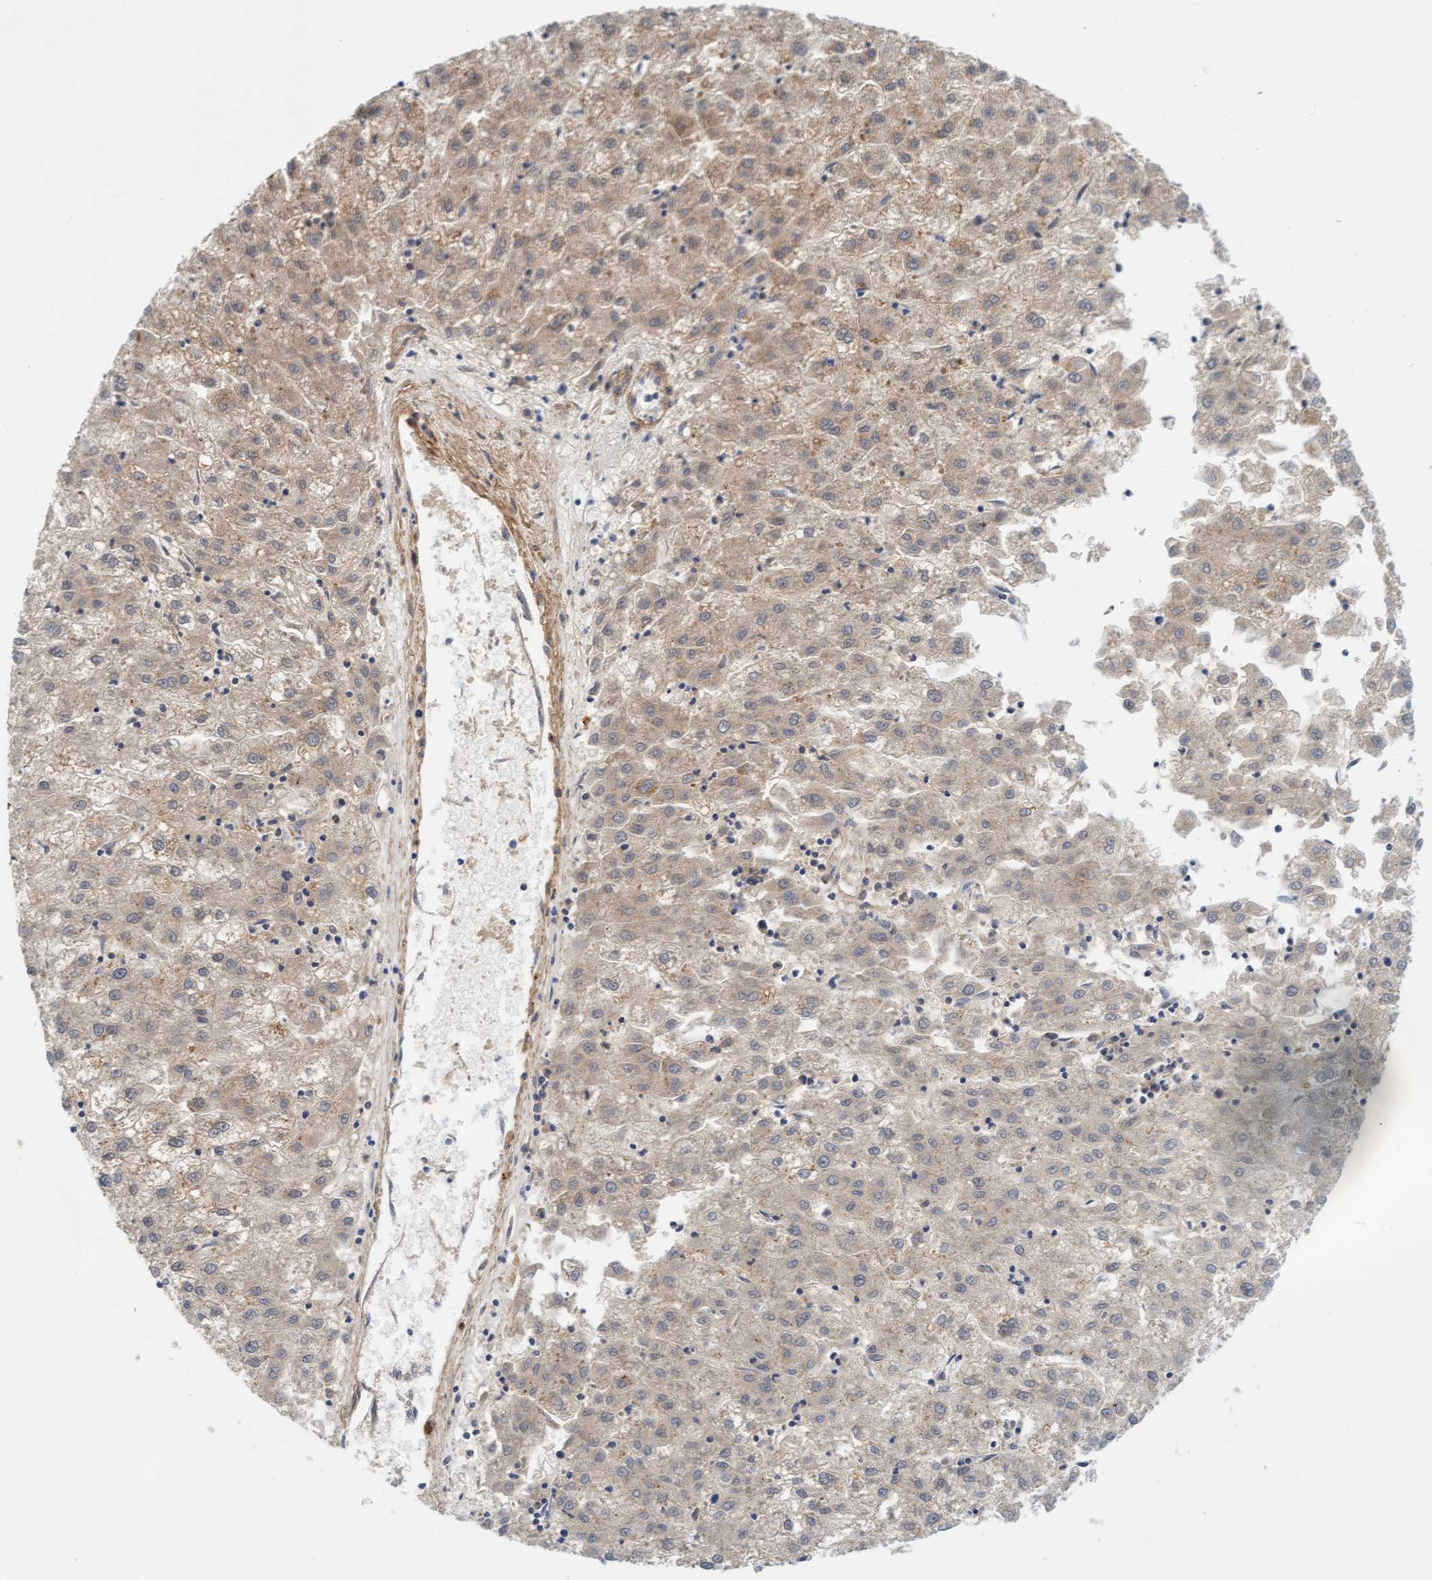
{"staining": {"intensity": "weak", "quantity": "<25%", "location": "cytoplasmic/membranous"}, "tissue": "liver cancer", "cell_type": "Tumor cells", "image_type": "cancer", "snomed": [{"axis": "morphology", "description": "Carcinoma, Hepatocellular, NOS"}, {"axis": "topography", "description": "Liver"}], "caption": "Liver hepatocellular carcinoma was stained to show a protein in brown. There is no significant expression in tumor cells. (Immunohistochemistry (ihc), brightfield microscopy, high magnification).", "gene": "TSTD2", "patient": {"sex": "male", "age": 72}}